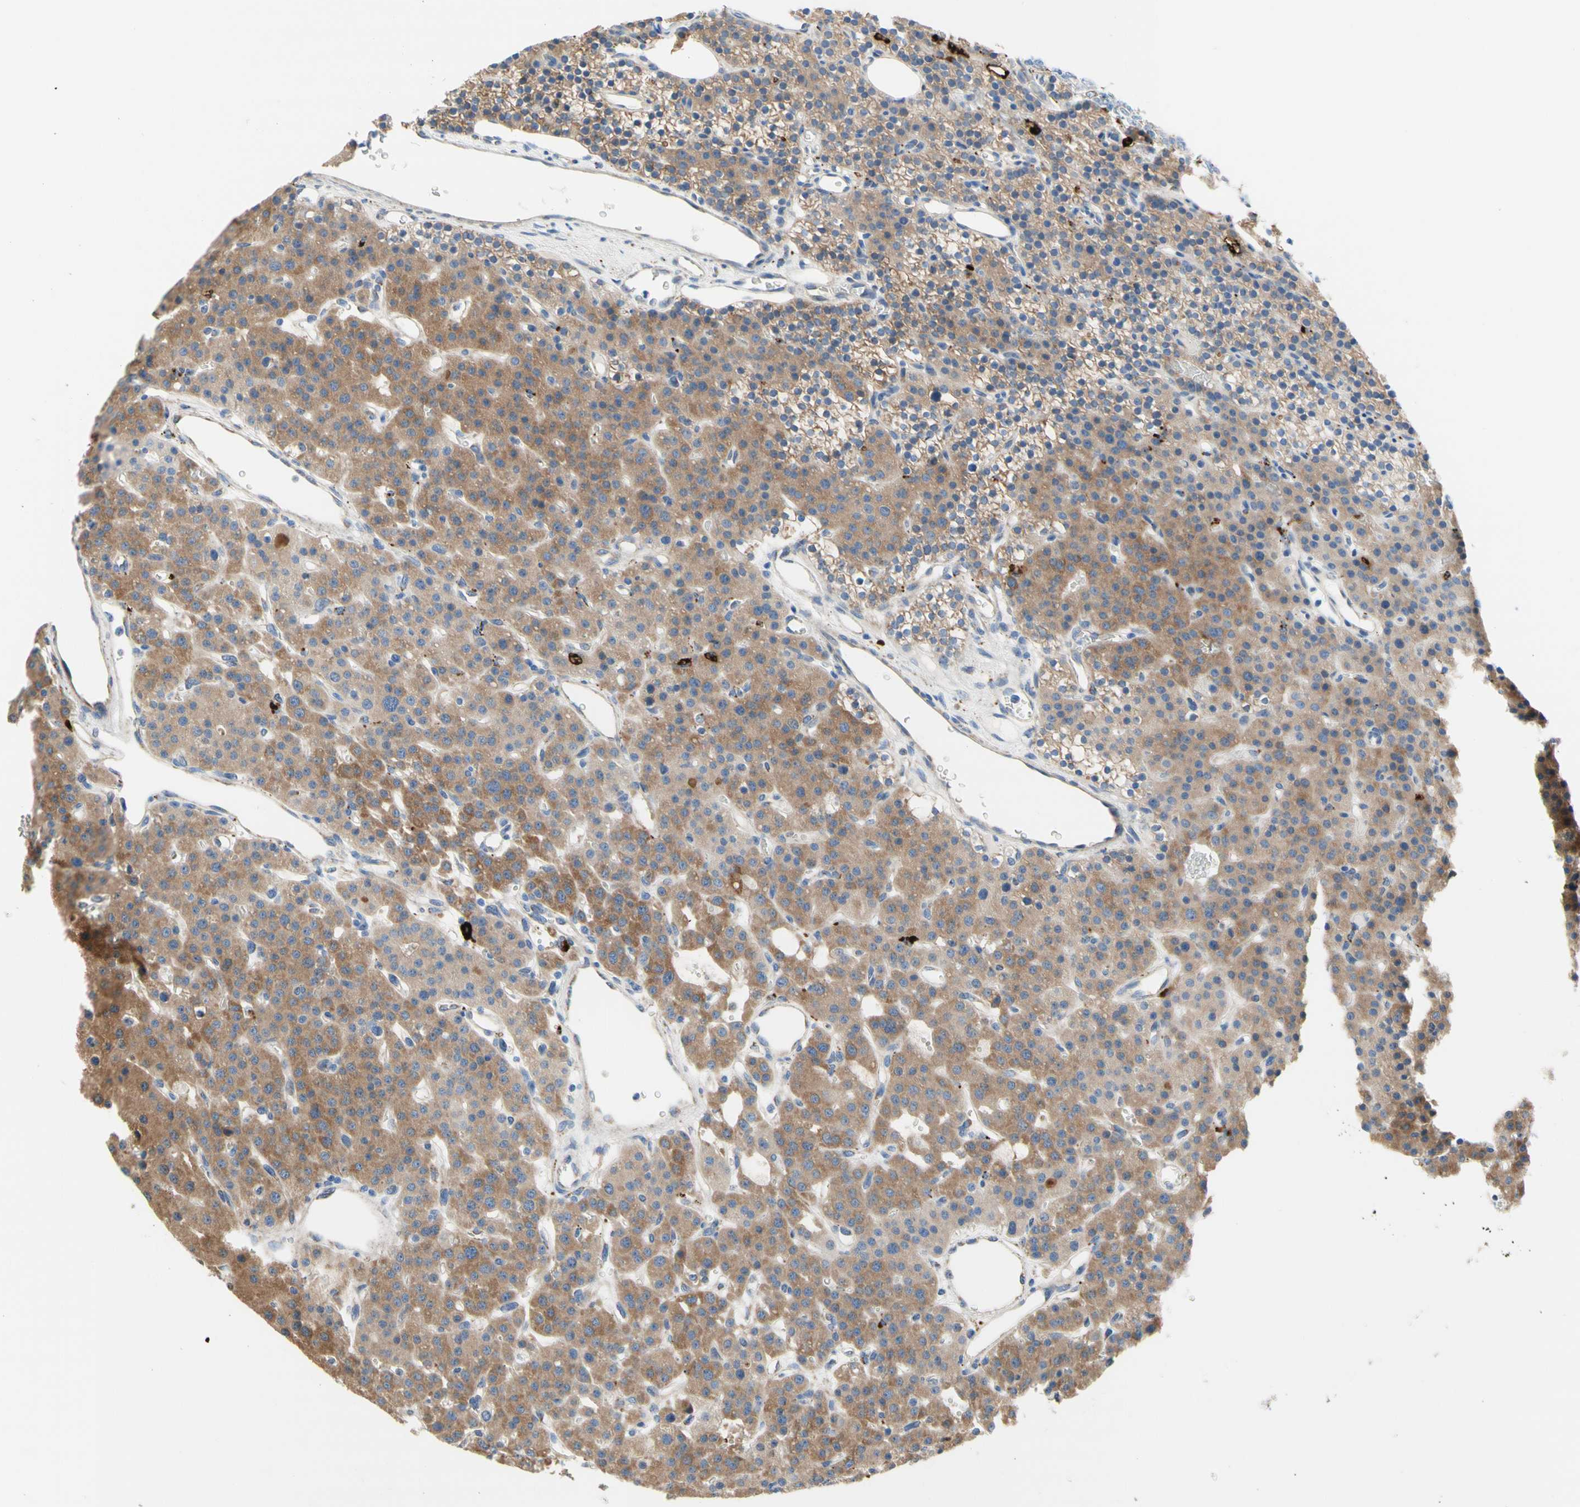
{"staining": {"intensity": "moderate", "quantity": ">75%", "location": "cytoplasmic/membranous"}, "tissue": "parathyroid gland", "cell_type": "Glandular cells", "image_type": "normal", "snomed": [{"axis": "morphology", "description": "Normal tissue, NOS"}, {"axis": "morphology", "description": "Adenoma, NOS"}, {"axis": "topography", "description": "Parathyroid gland"}], "caption": "Glandular cells display medium levels of moderate cytoplasmic/membranous staining in approximately >75% of cells in unremarkable parathyroid gland.", "gene": "URB2", "patient": {"sex": "female", "age": 81}}